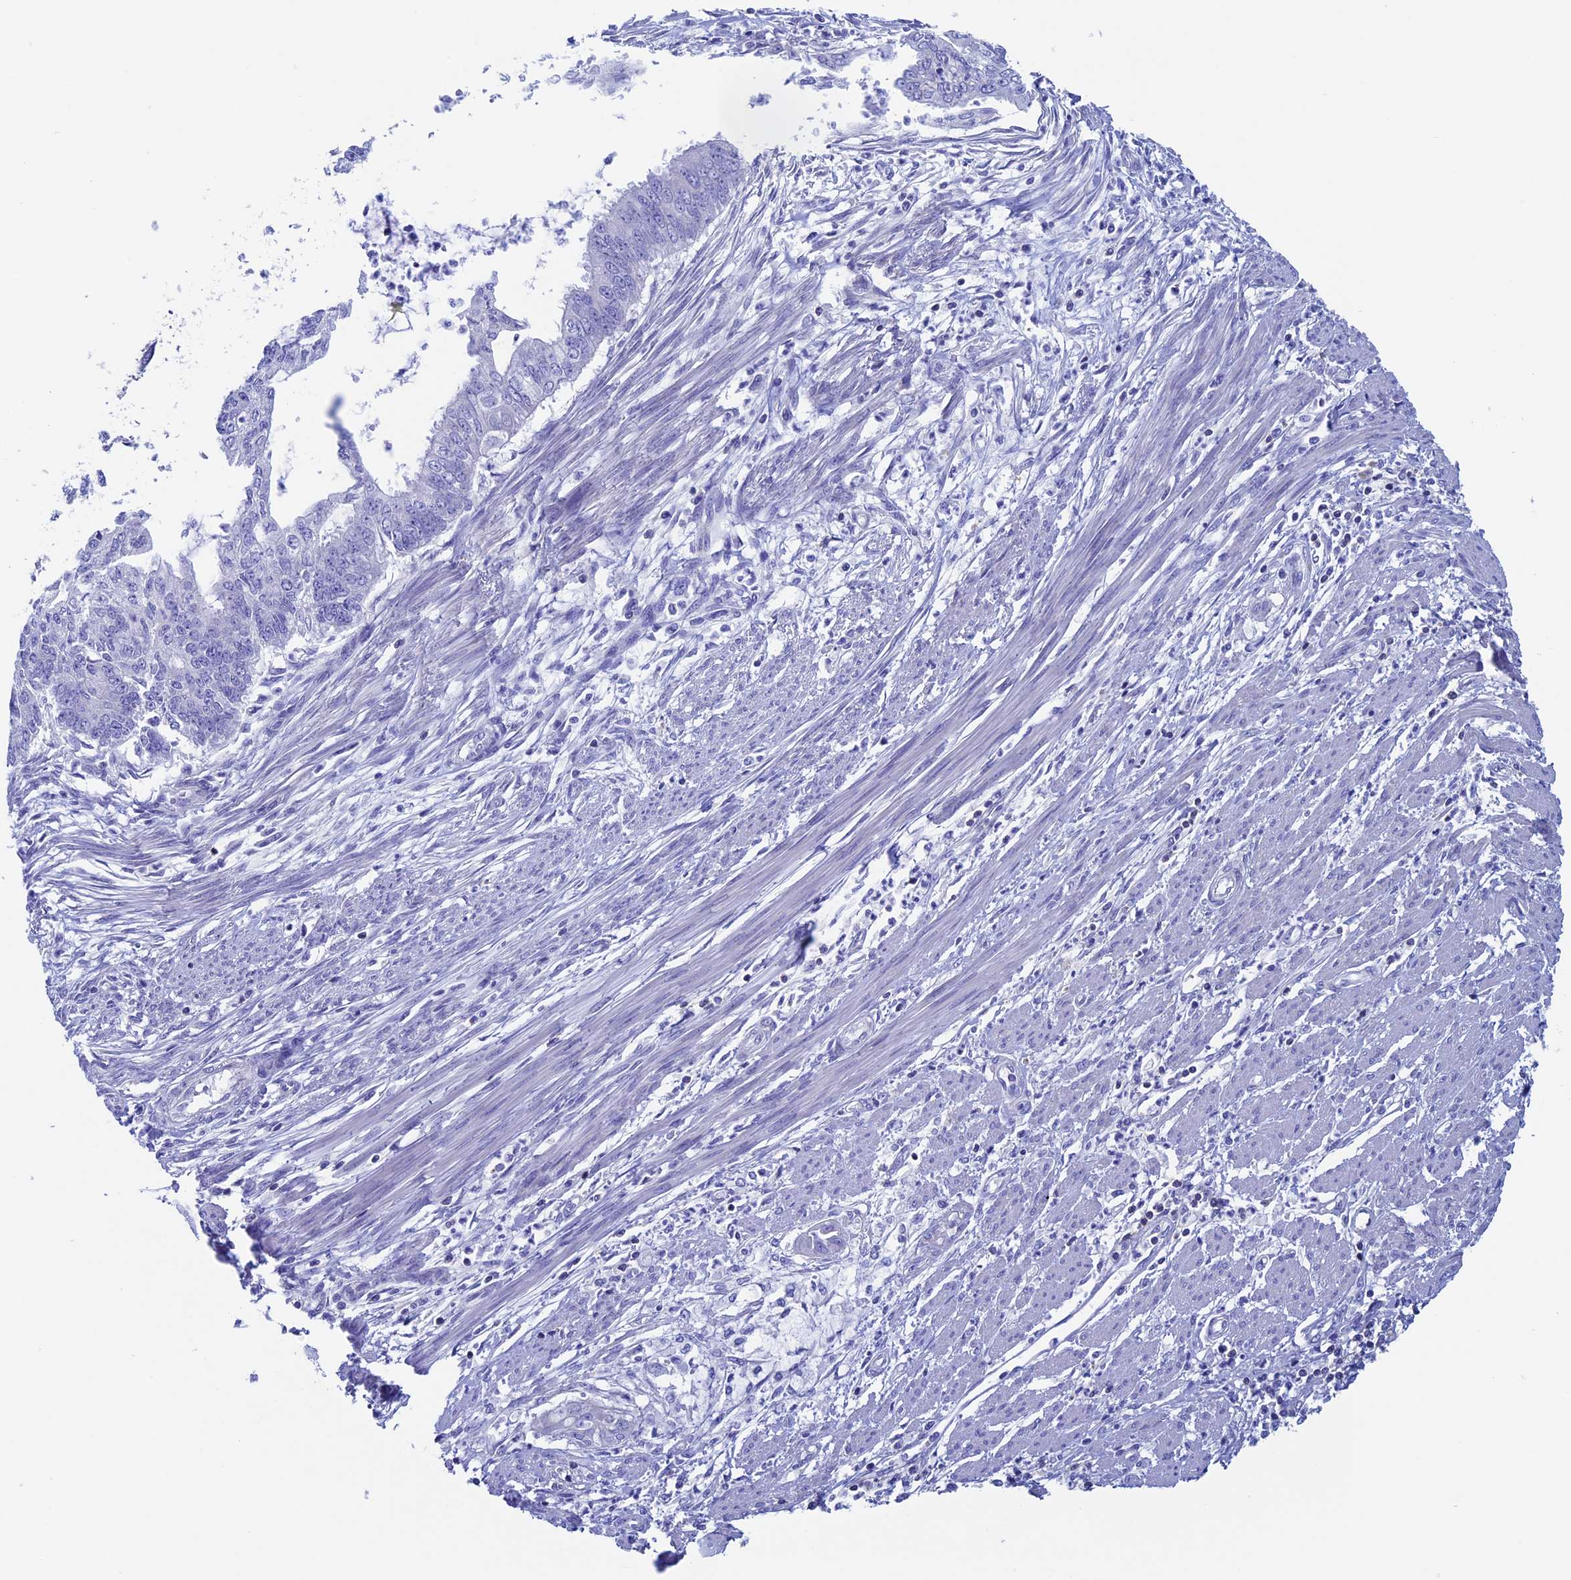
{"staining": {"intensity": "negative", "quantity": "none", "location": "none"}, "tissue": "endometrial cancer", "cell_type": "Tumor cells", "image_type": "cancer", "snomed": [{"axis": "morphology", "description": "Adenocarcinoma, NOS"}, {"axis": "topography", "description": "Endometrium"}], "caption": "Immunohistochemistry (IHC) photomicrograph of adenocarcinoma (endometrial) stained for a protein (brown), which displays no positivity in tumor cells.", "gene": "SEPTIN1", "patient": {"sex": "female", "age": 73}}